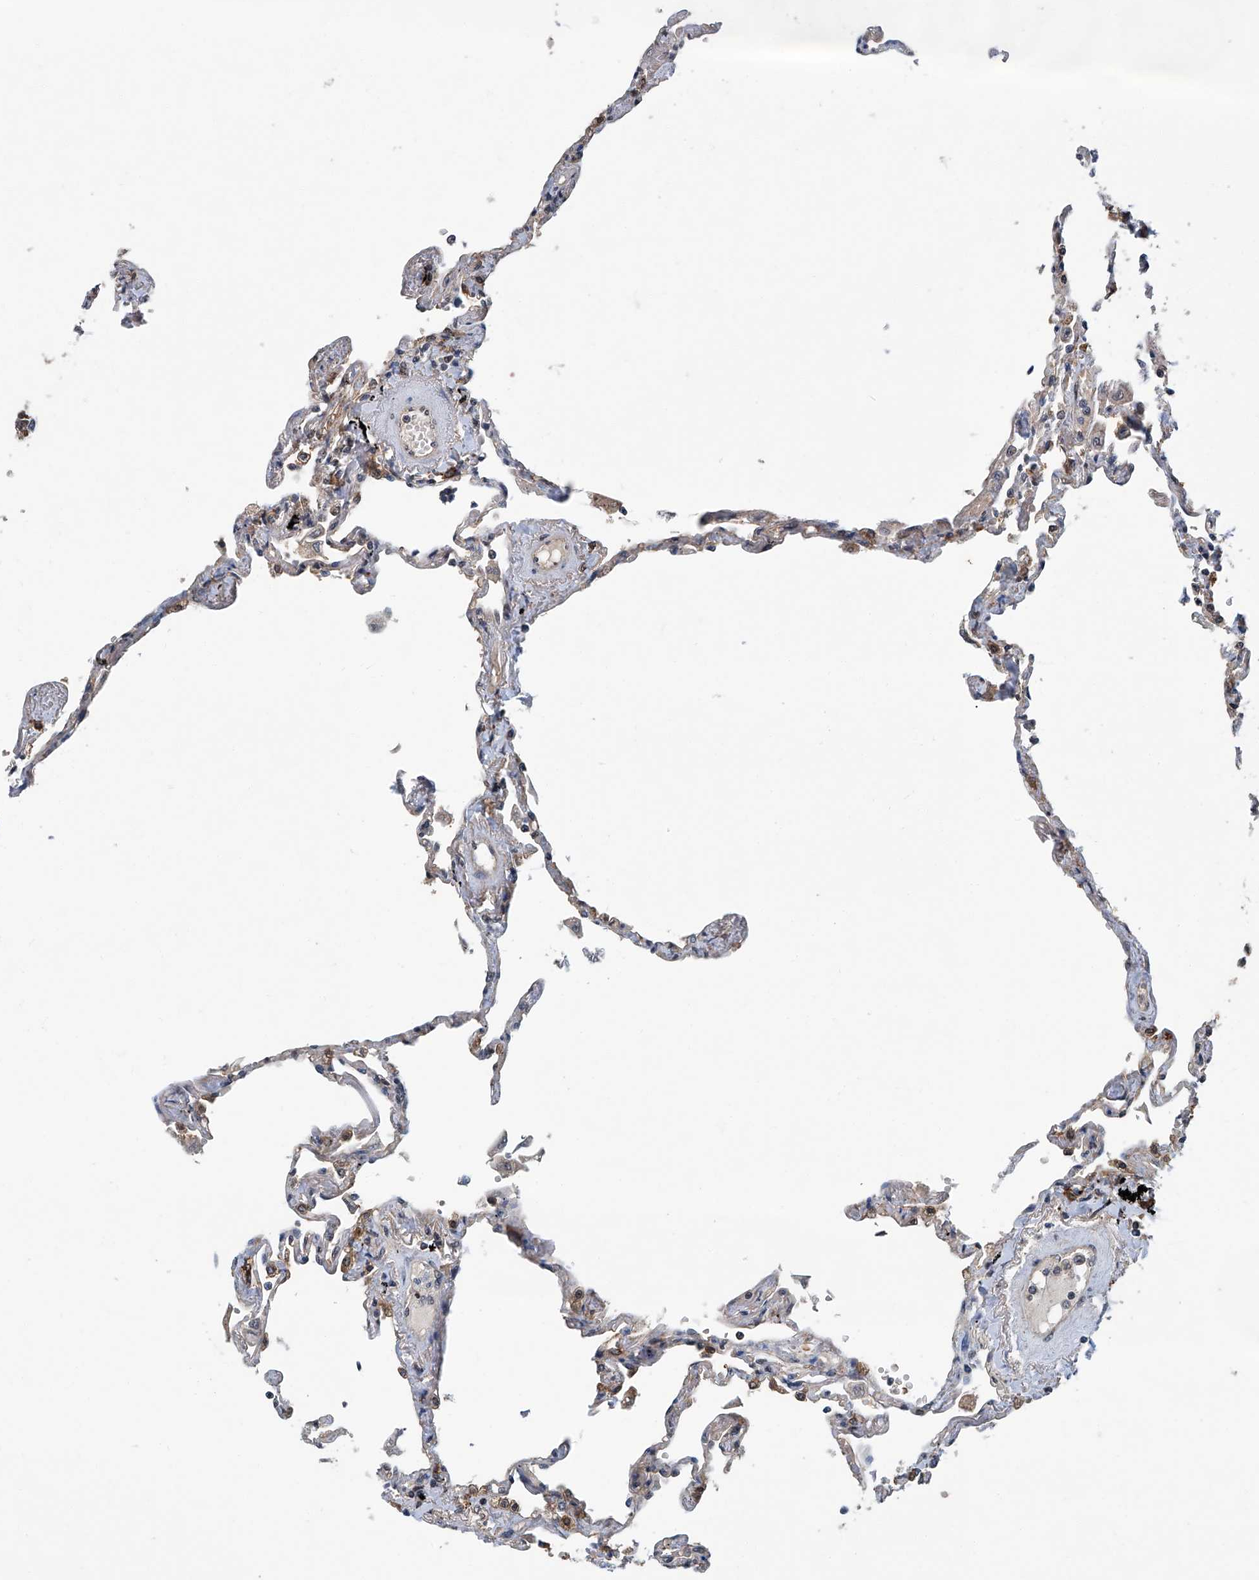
{"staining": {"intensity": "weak", "quantity": "<25%", "location": "cytoplasmic/membranous"}, "tissue": "lung", "cell_type": "Alveolar cells", "image_type": "normal", "snomed": [{"axis": "morphology", "description": "Normal tissue, NOS"}, {"axis": "topography", "description": "Lung"}], "caption": "Alveolar cells show no significant protein positivity in benign lung.", "gene": "CLK1", "patient": {"sex": "female", "age": 67}}